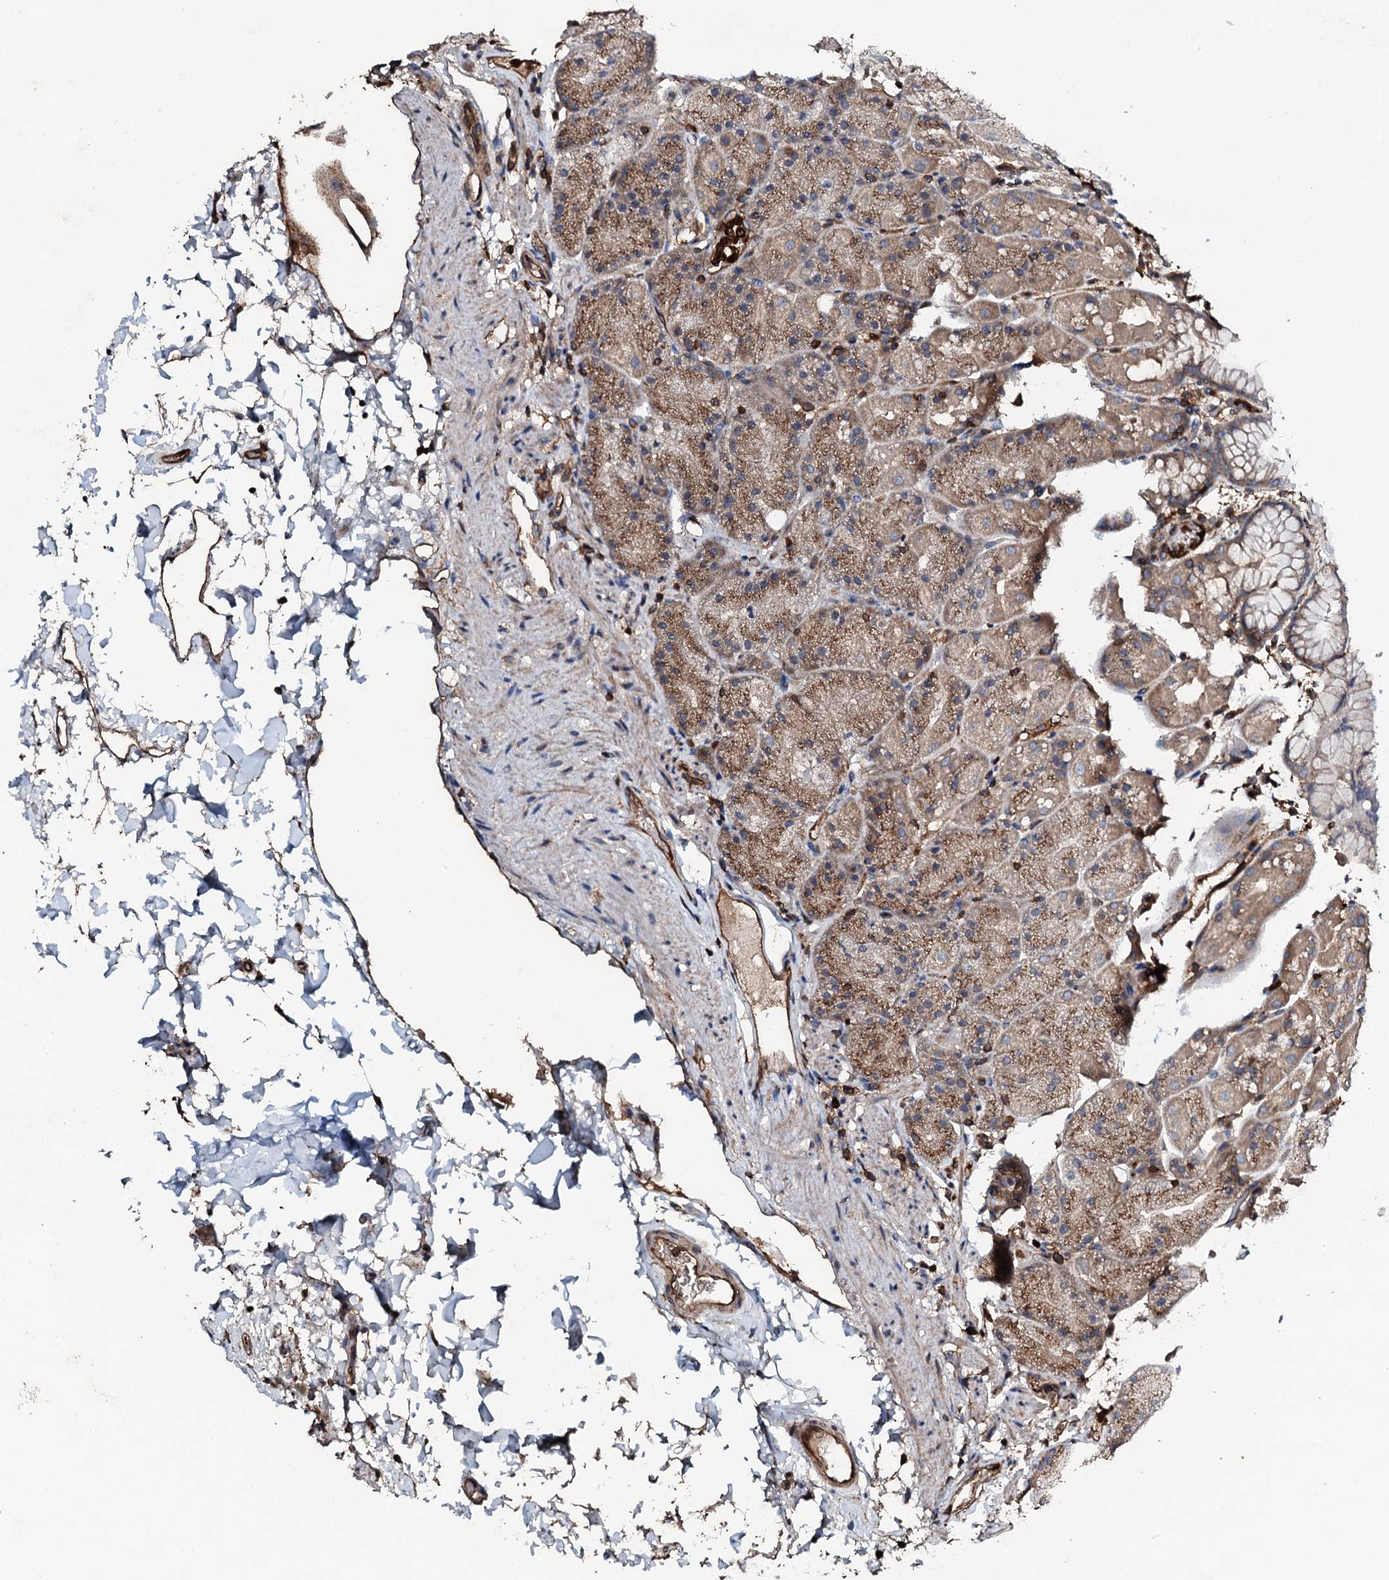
{"staining": {"intensity": "moderate", "quantity": ">75%", "location": "cytoplasmic/membranous"}, "tissue": "stomach", "cell_type": "Glandular cells", "image_type": "normal", "snomed": [{"axis": "morphology", "description": "Normal tissue, NOS"}, {"axis": "topography", "description": "Stomach, upper"}, {"axis": "topography", "description": "Stomach, lower"}], "caption": "A brown stain labels moderate cytoplasmic/membranous positivity of a protein in glandular cells of normal stomach. (Brightfield microscopy of DAB IHC at high magnification).", "gene": "GRK2", "patient": {"sex": "male", "age": 67}}